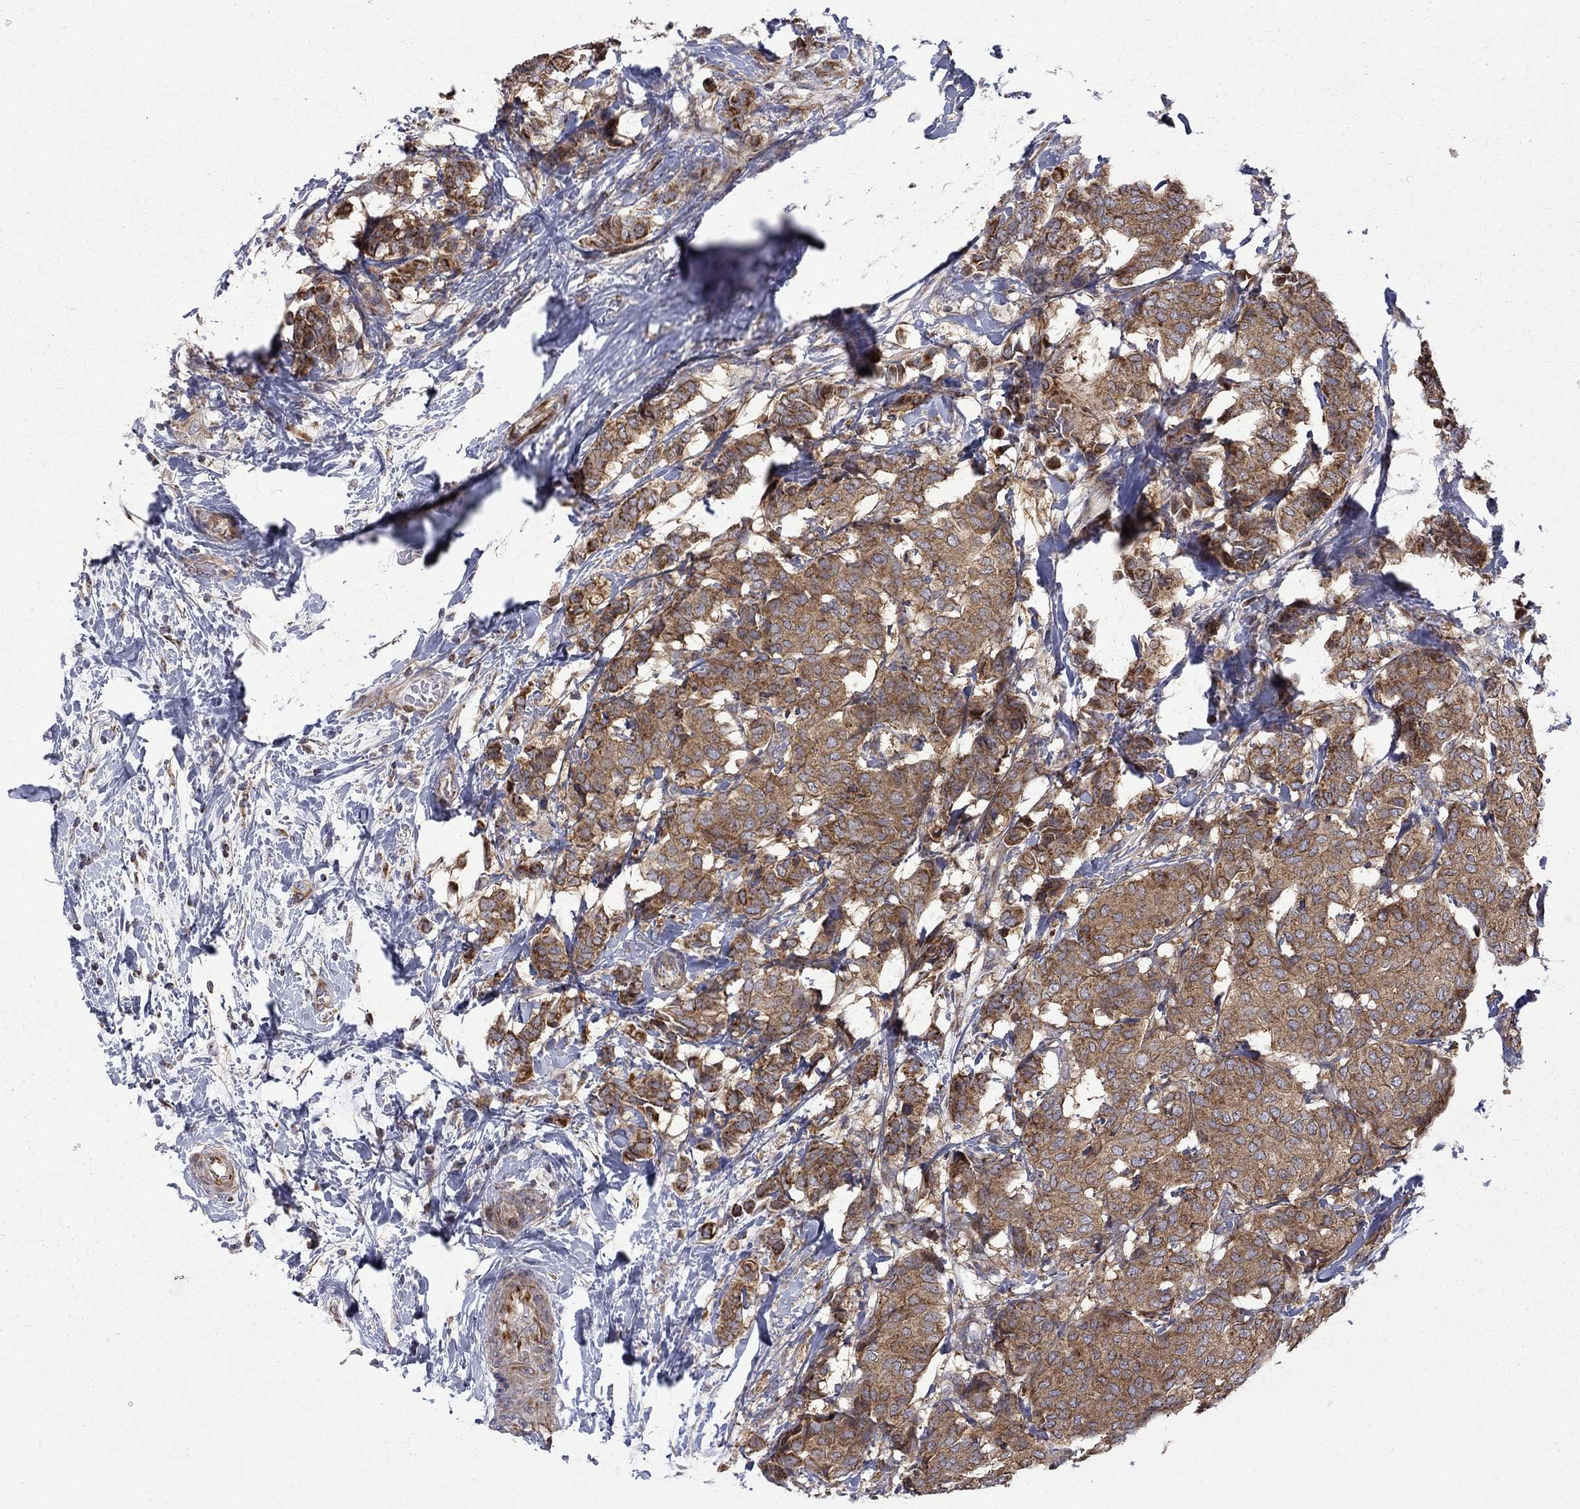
{"staining": {"intensity": "moderate", "quantity": ">75%", "location": "cytoplasmic/membranous"}, "tissue": "breast cancer", "cell_type": "Tumor cells", "image_type": "cancer", "snomed": [{"axis": "morphology", "description": "Duct carcinoma"}, {"axis": "topography", "description": "Breast"}], "caption": "Protein staining reveals moderate cytoplasmic/membranous positivity in approximately >75% of tumor cells in breast cancer.", "gene": "SH2B1", "patient": {"sex": "female", "age": 75}}